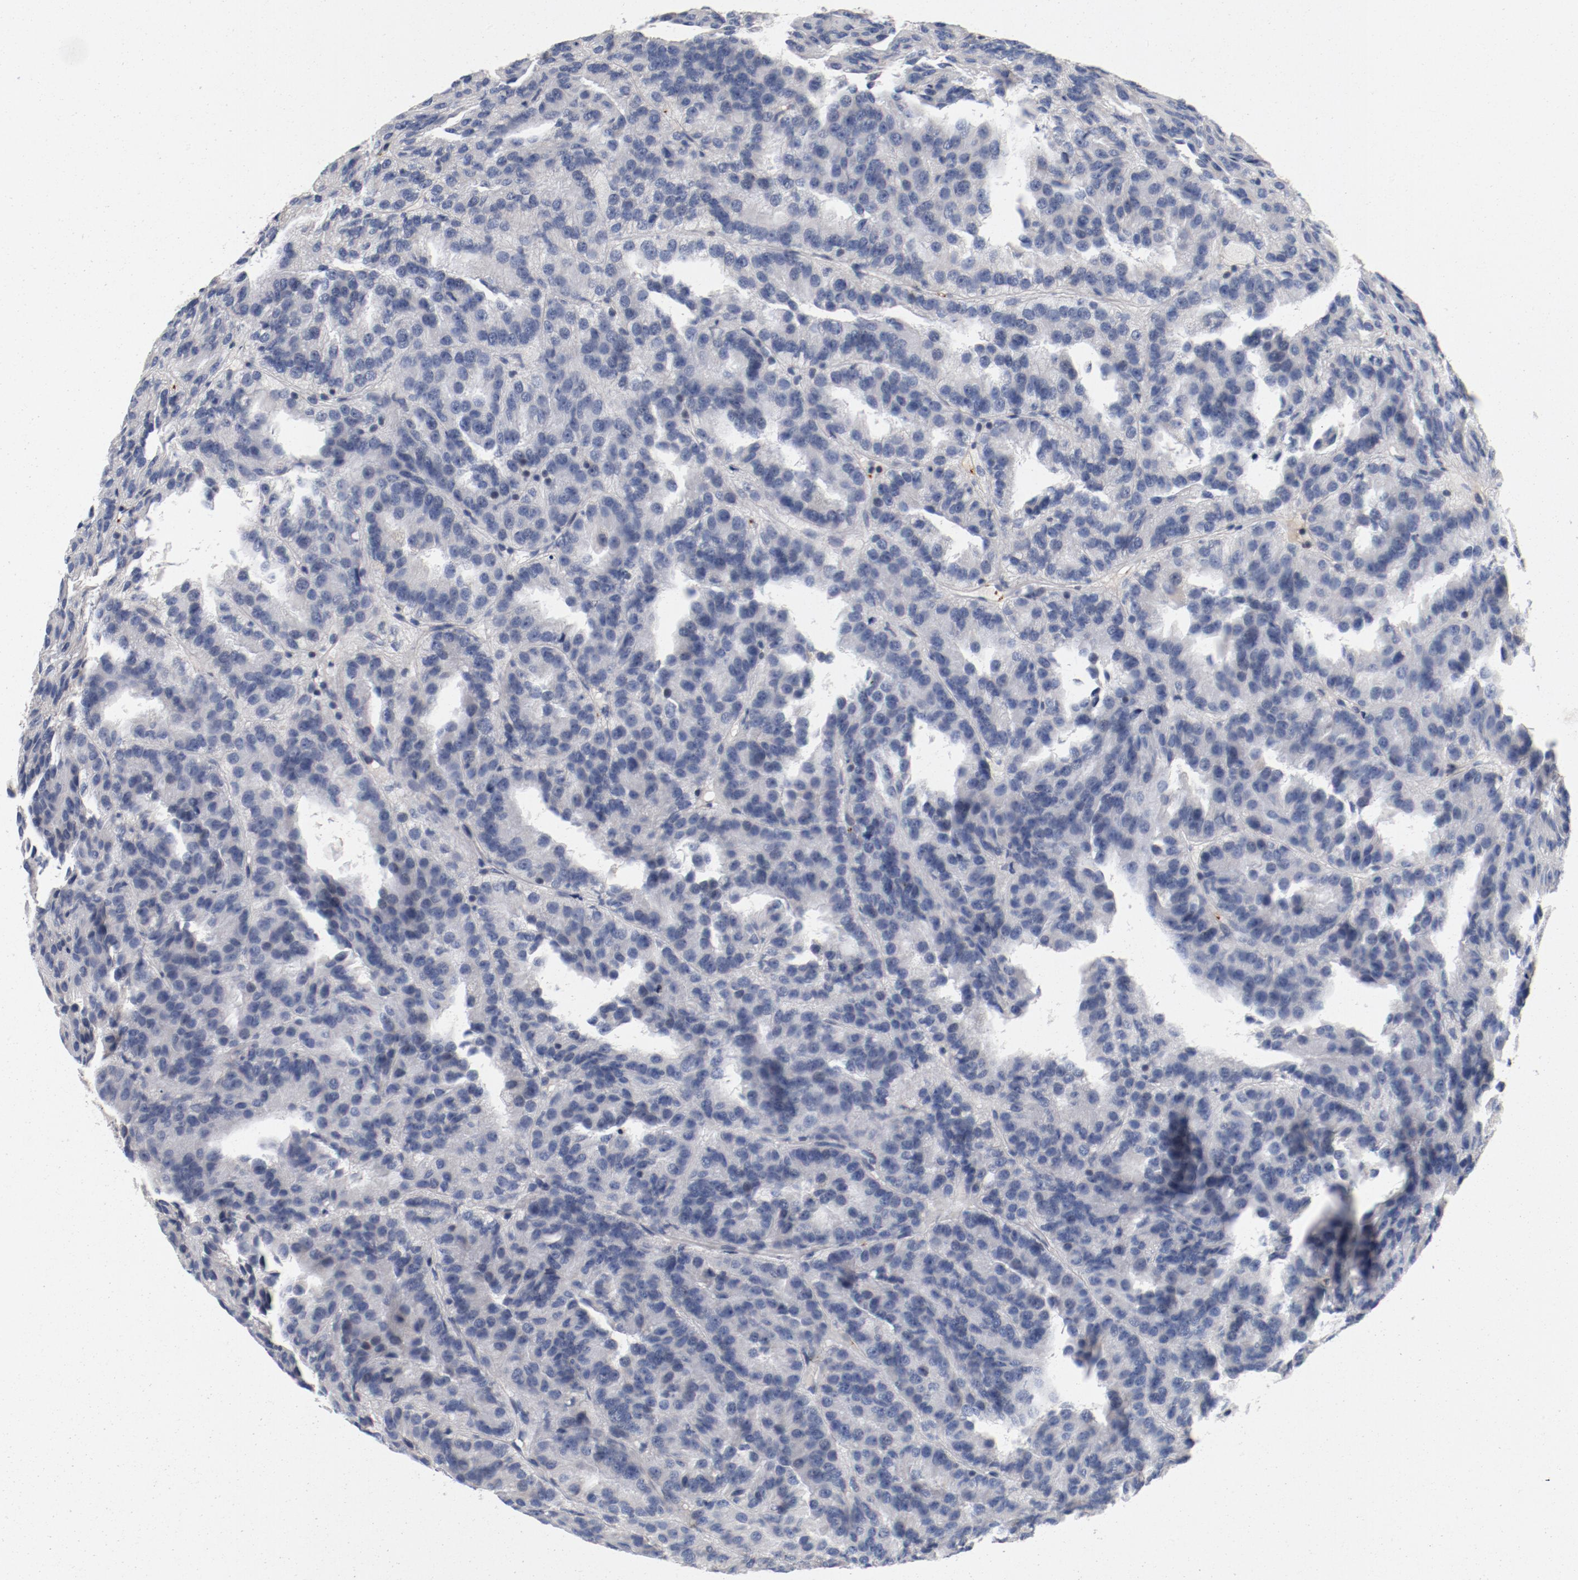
{"staining": {"intensity": "moderate", "quantity": "<25%", "location": "cytoplasmic/membranous"}, "tissue": "renal cancer", "cell_type": "Tumor cells", "image_type": "cancer", "snomed": [{"axis": "morphology", "description": "Adenocarcinoma, NOS"}, {"axis": "topography", "description": "Kidney"}], "caption": "Protein expression analysis of human renal cancer reveals moderate cytoplasmic/membranous positivity in about <25% of tumor cells. Nuclei are stained in blue.", "gene": "PIM1", "patient": {"sex": "male", "age": 46}}